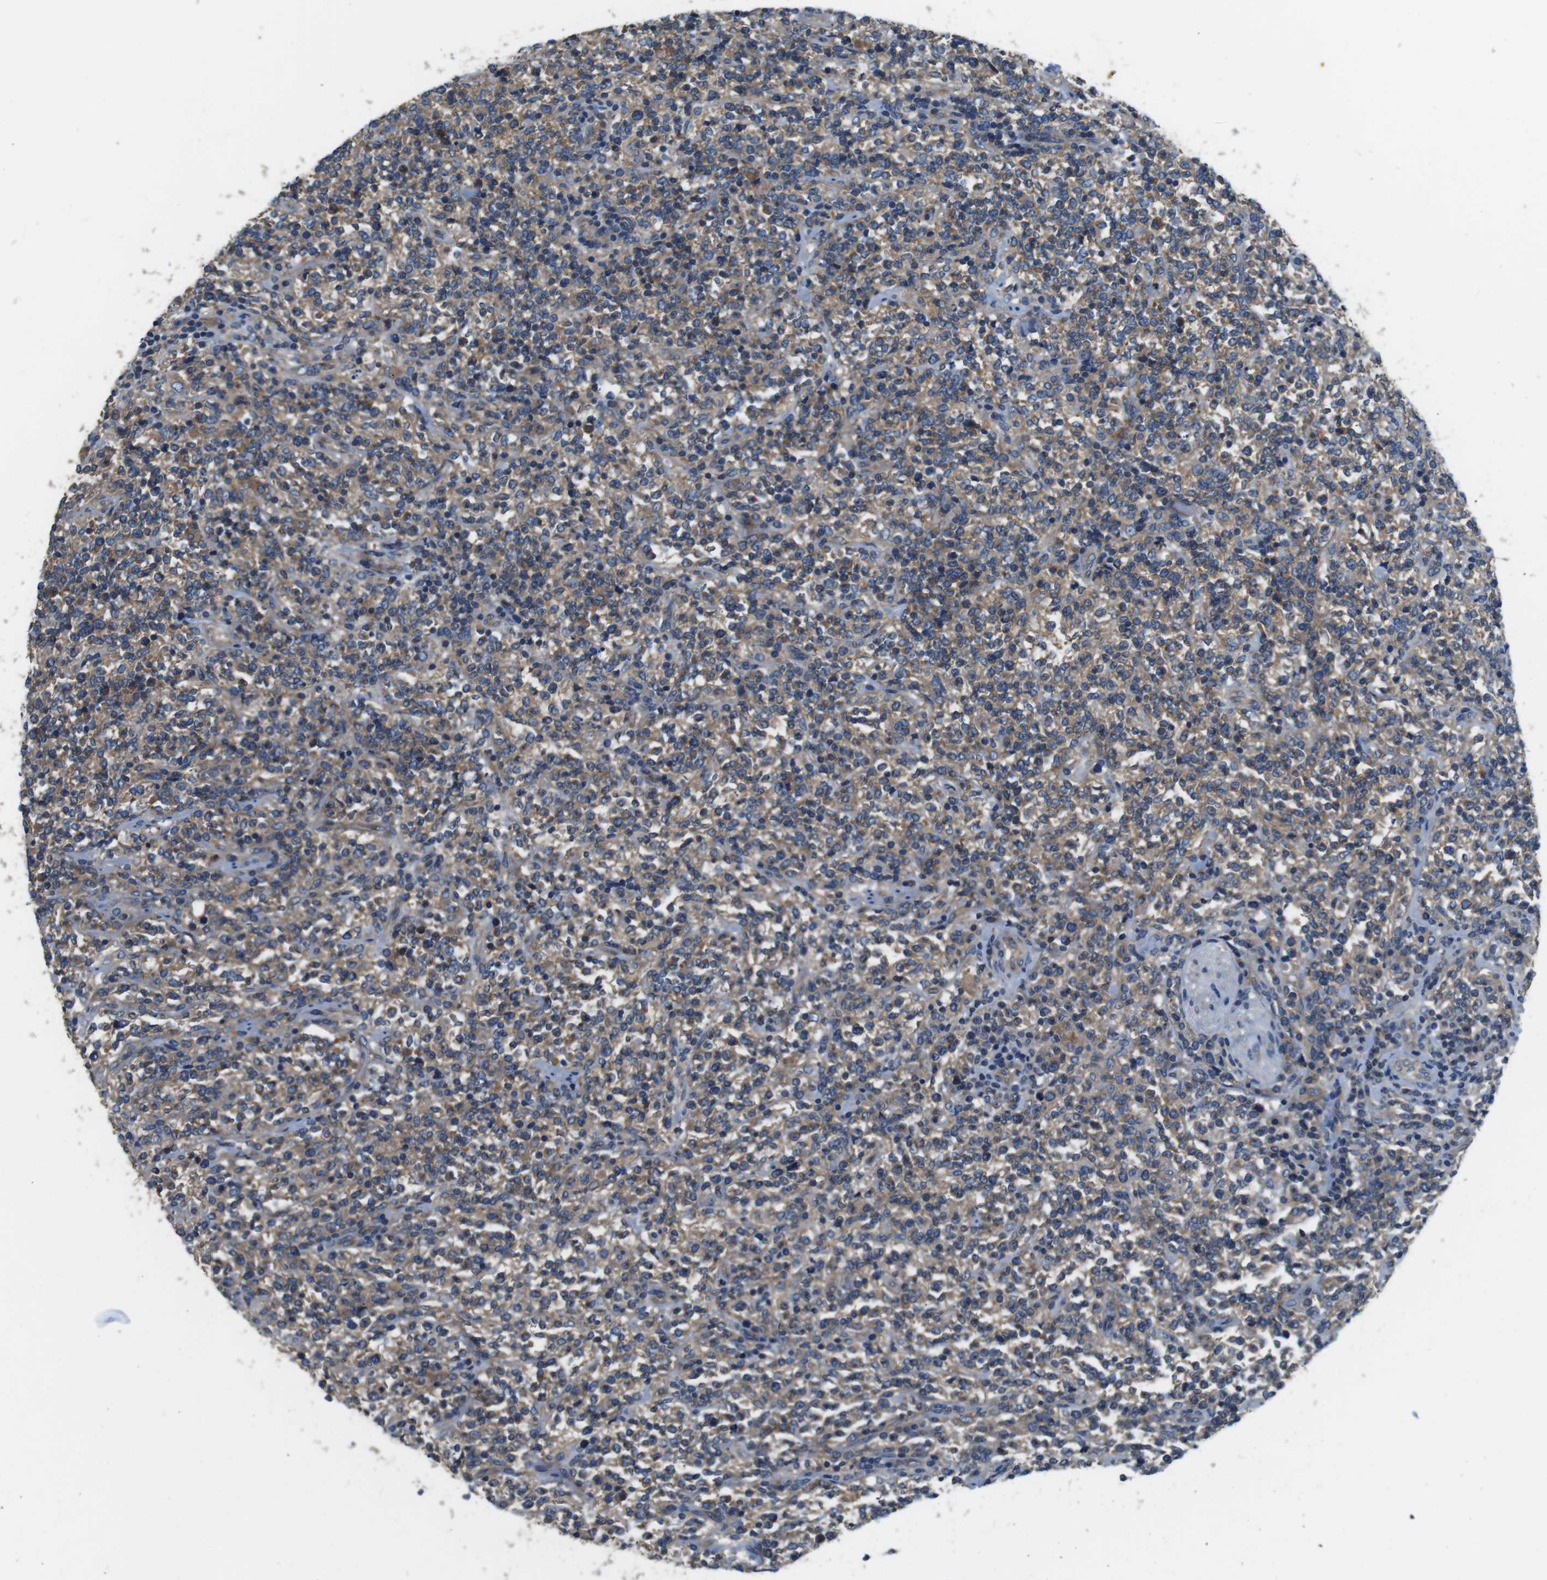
{"staining": {"intensity": "moderate", "quantity": "25%-75%", "location": "cytoplasmic/membranous"}, "tissue": "lymphoma", "cell_type": "Tumor cells", "image_type": "cancer", "snomed": [{"axis": "morphology", "description": "Malignant lymphoma, non-Hodgkin's type, High grade"}, {"axis": "topography", "description": "Soft tissue"}], "caption": "Immunohistochemistry histopathology image of neoplastic tissue: human lymphoma stained using immunohistochemistry displays medium levels of moderate protein expression localized specifically in the cytoplasmic/membranous of tumor cells, appearing as a cytoplasmic/membranous brown color.", "gene": "DENND4C", "patient": {"sex": "male", "age": 18}}